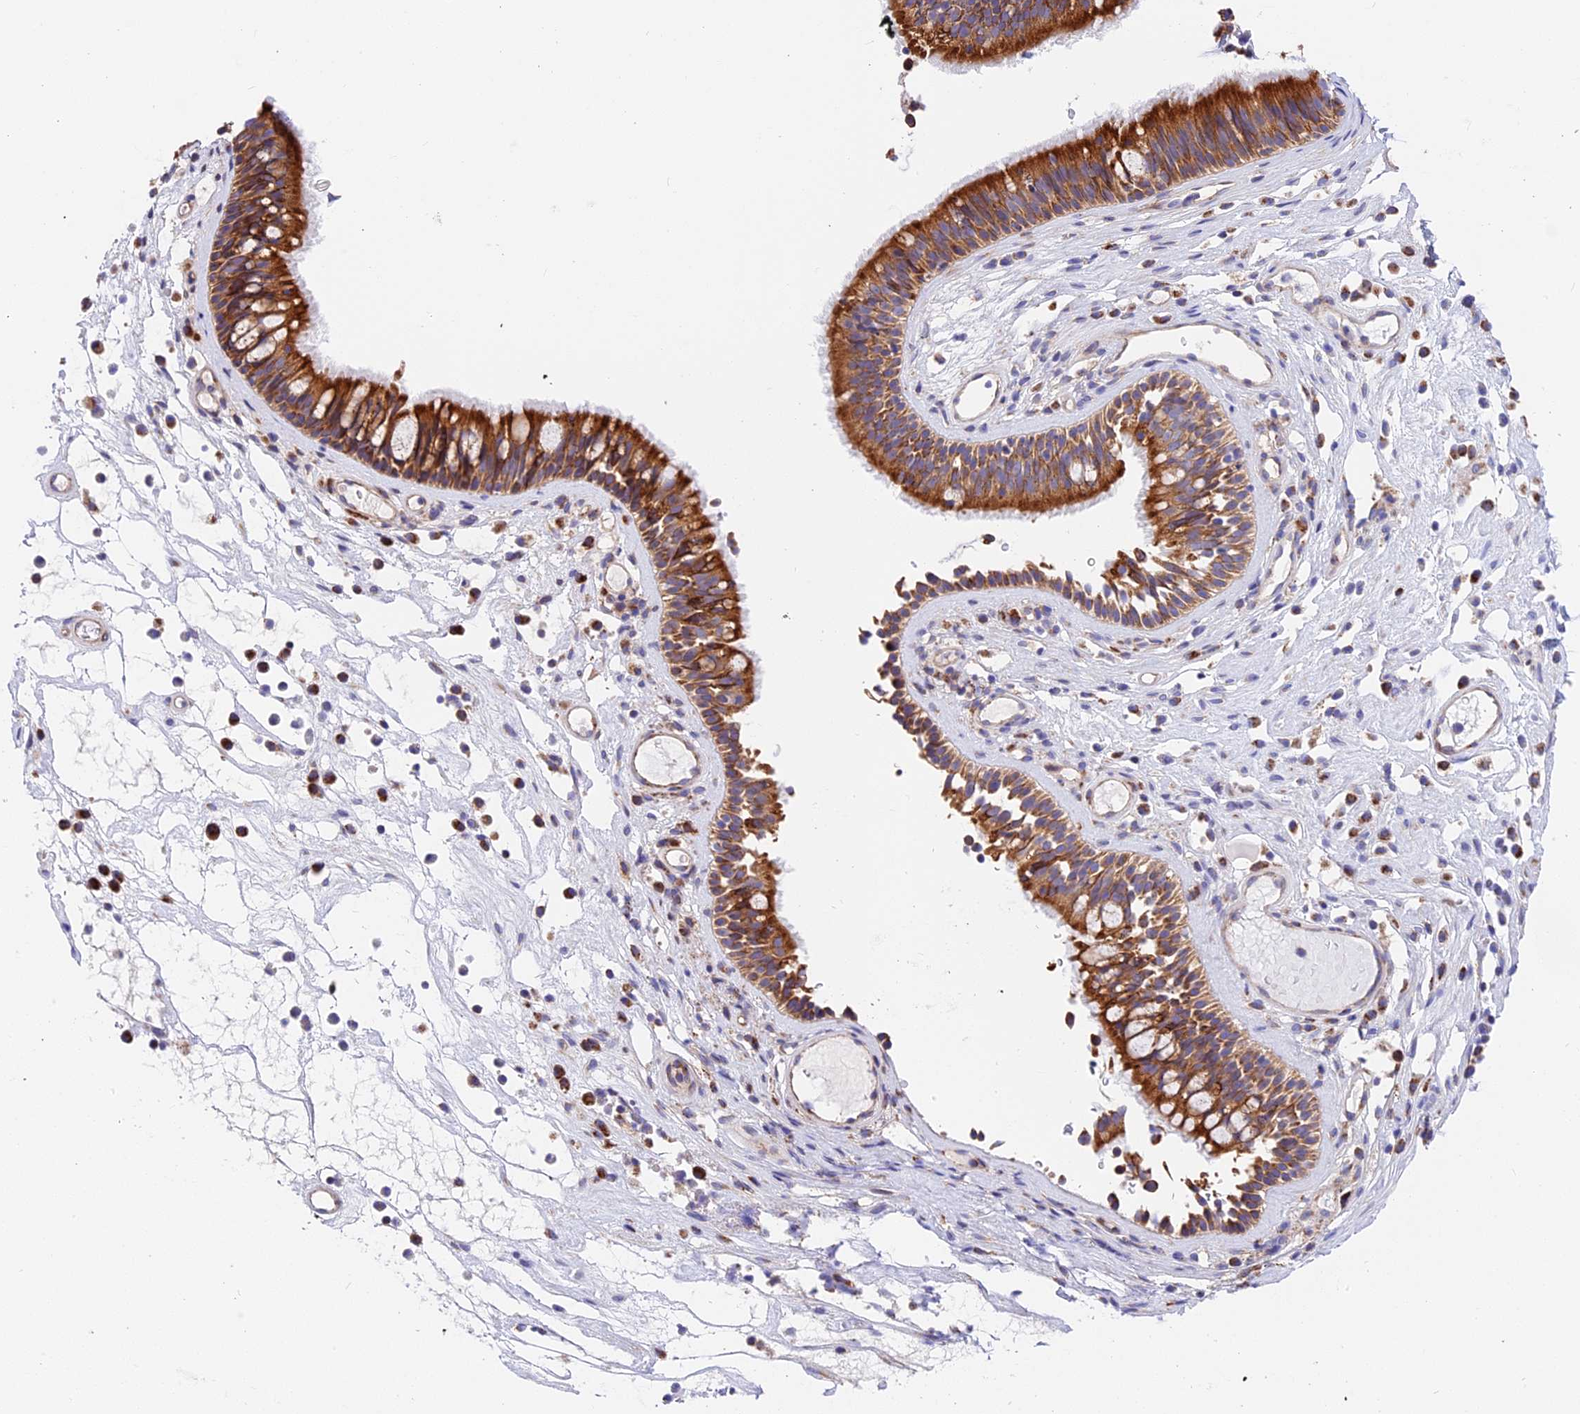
{"staining": {"intensity": "strong", "quantity": ">75%", "location": "cytoplasmic/membranous"}, "tissue": "nasopharynx", "cell_type": "Respiratory epithelial cells", "image_type": "normal", "snomed": [{"axis": "morphology", "description": "Normal tissue, NOS"}, {"axis": "morphology", "description": "Inflammation, NOS"}, {"axis": "morphology", "description": "Malignant melanoma, Metastatic site"}, {"axis": "topography", "description": "Nasopharynx"}], "caption": "The immunohistochemical stain highlights strong cytoplasmic/membranous expression in respiratory epithelial cells of unremarkable nasopharynx. The staining was performed using DAB to visualize the protein expression in brown, while the nuclei were stained in blue with hematoxylin (Magnification: 20x).", "gene": "MRAS", "patient": {"sex": "male", "age": 70}}